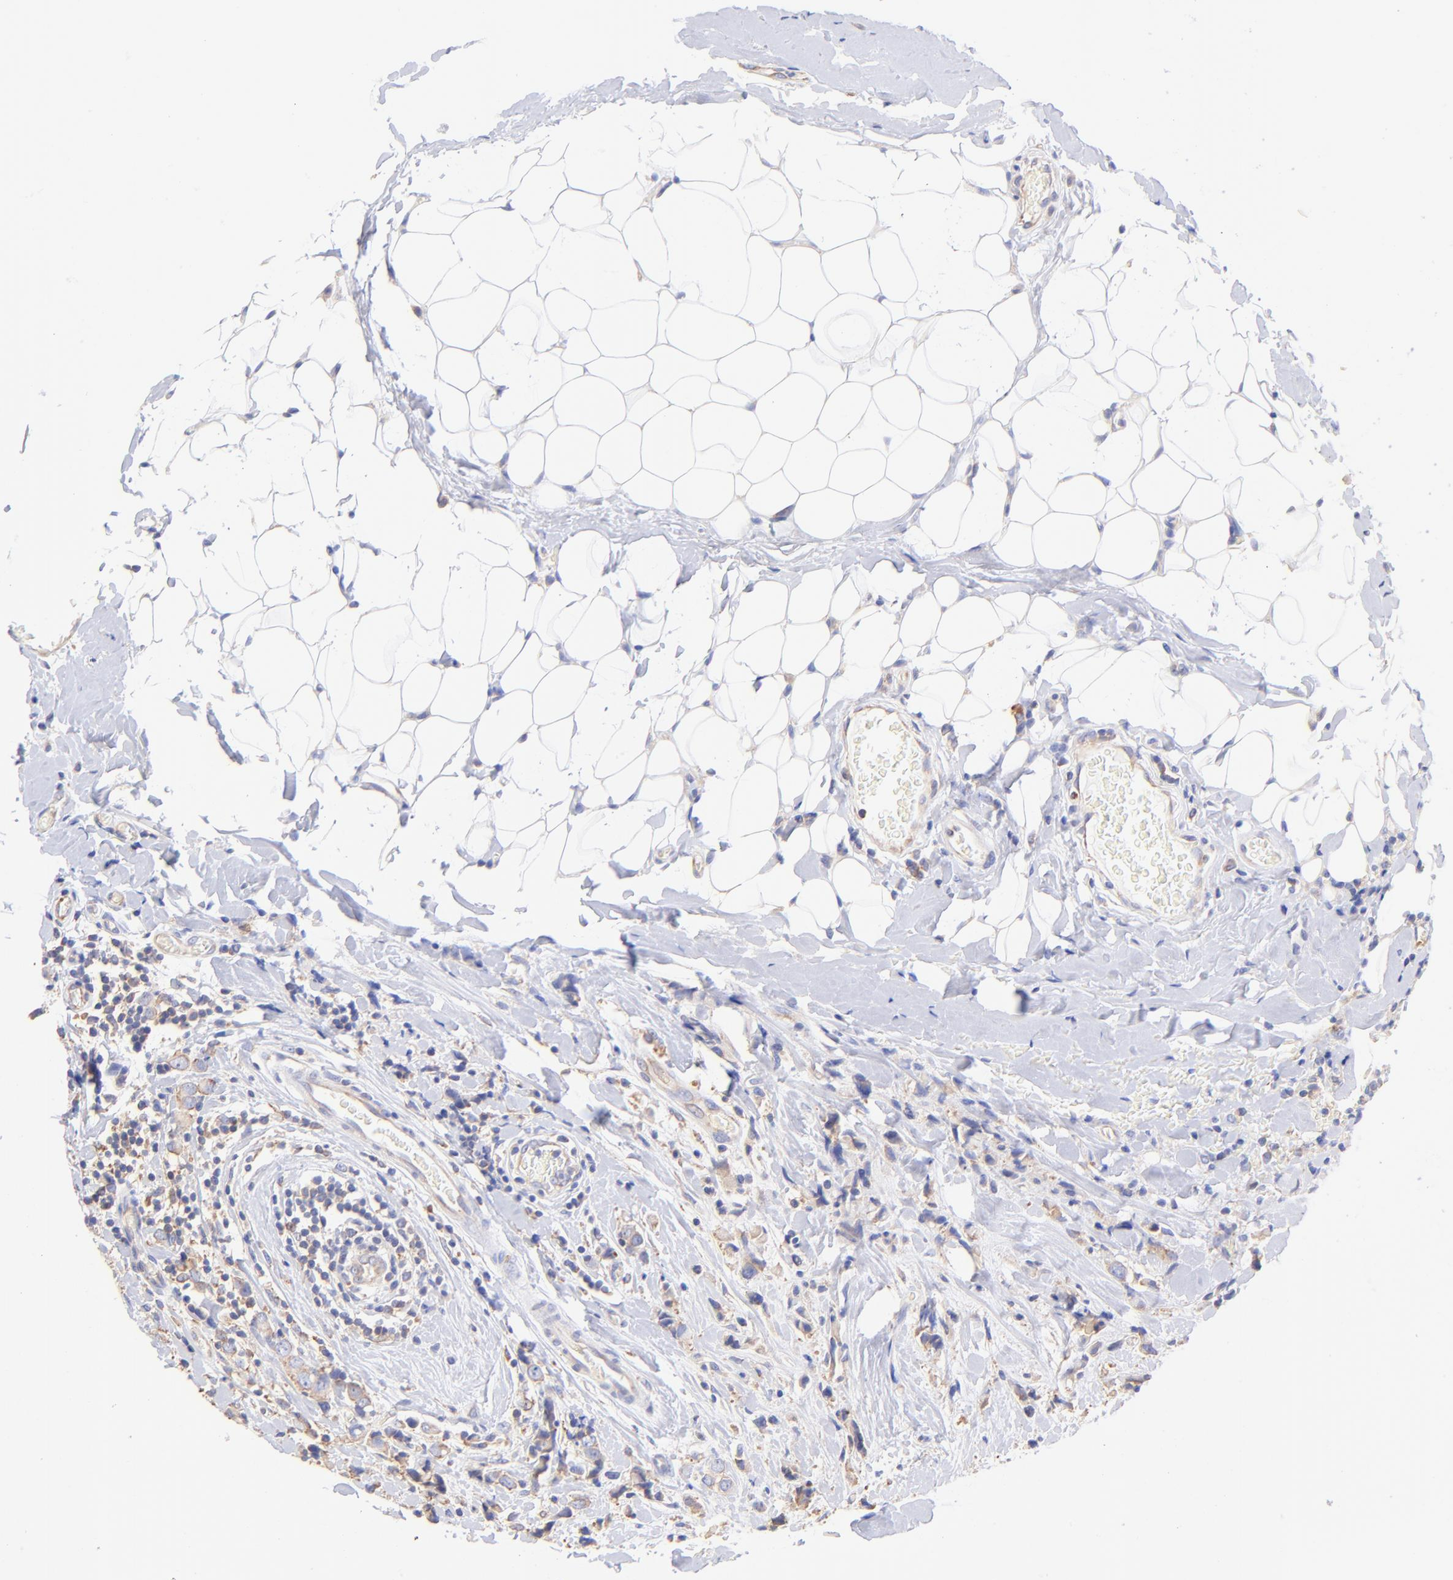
{"staining": {"intensity": "moderate", "quantity": "25%-75%", "location": "cytoplasmic/membranous"}, "tissue": "breast cancer", "cell_type": "Tumor cells", "image_type": "cancer", "snomed": [{"axis": "morphology", "description": "Lobular carcinoma"}, {"axis": "topography", "description": "Breast"}], "caption": "Tumor cells show medium levels of moderate cytoplasmic/membranous expression in approximately 25%-75% of cells in human lobular carcinoma (breast).", "gene": "RPL30", "patient": {"sex": "female", "age": 57}}